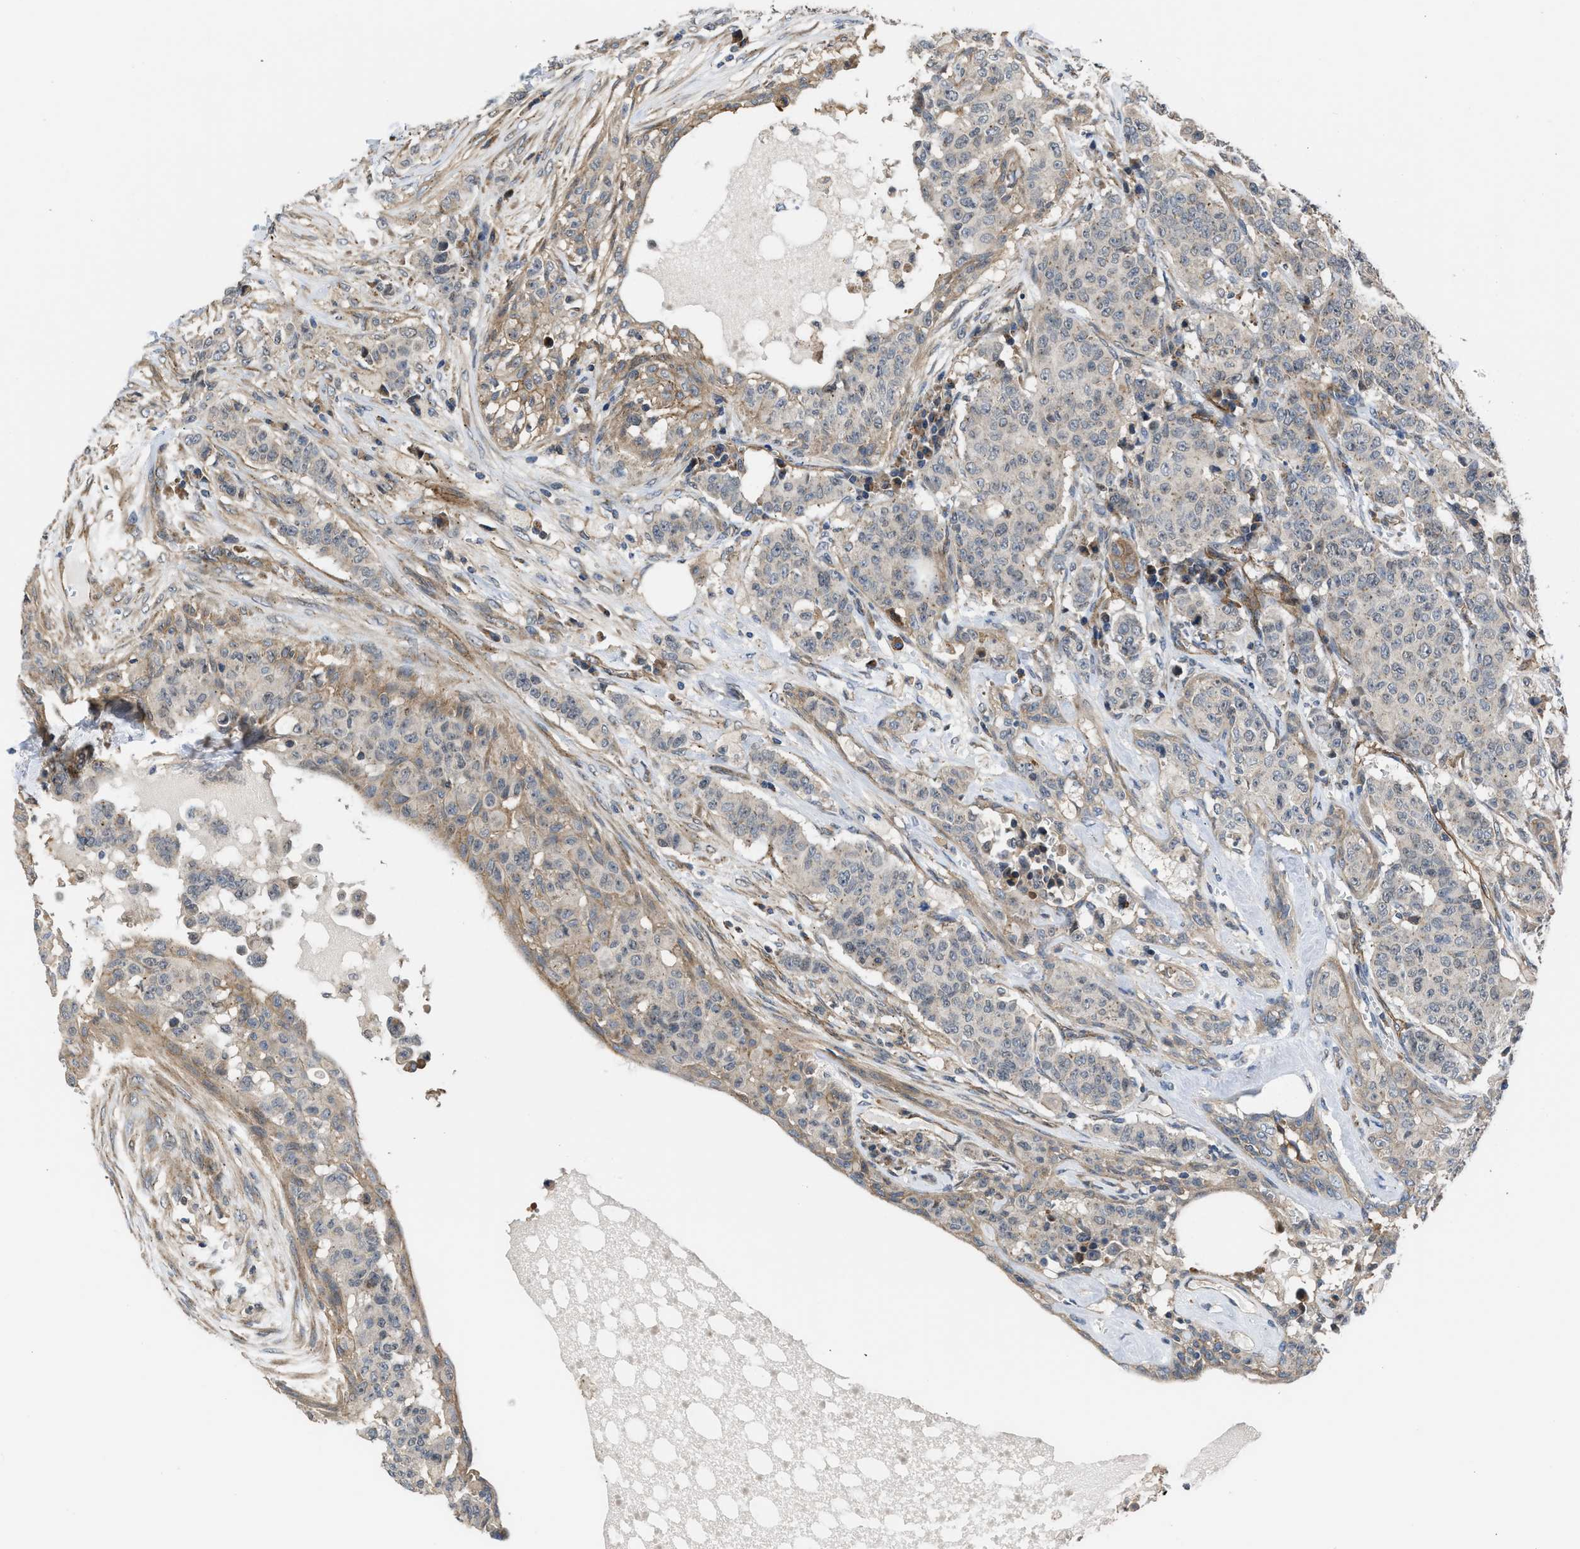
{"staining": {"intensity": "moderate", "quantity": "<25%", "location": "cytoplasmic/membranous"}, "tissue": "breast cancer", "cell_type": "Tumor cells", "image_type": "cancer", "snomed": [{"axis": "morphology", "description": "Normal tissue, NOS"}, {"axis": "morphology", "description": "Duct carcinoma"}, {"axis": "topography", "description": "Breast"}], "caption": "Immunohistochemical staining of human breast intraductal carcinoma shows low levels of moderate cytoplasmic/membranous protein positivity in about <25% of tumor cells. Using DAB (3,3'-diaminobenzidine) (brown) and hematoxylin (blue) stains, captured at high magnification using brightfield microscopy.", "gene": "GPATCH2L", "patient": {"sex": "female", "age": 40}}